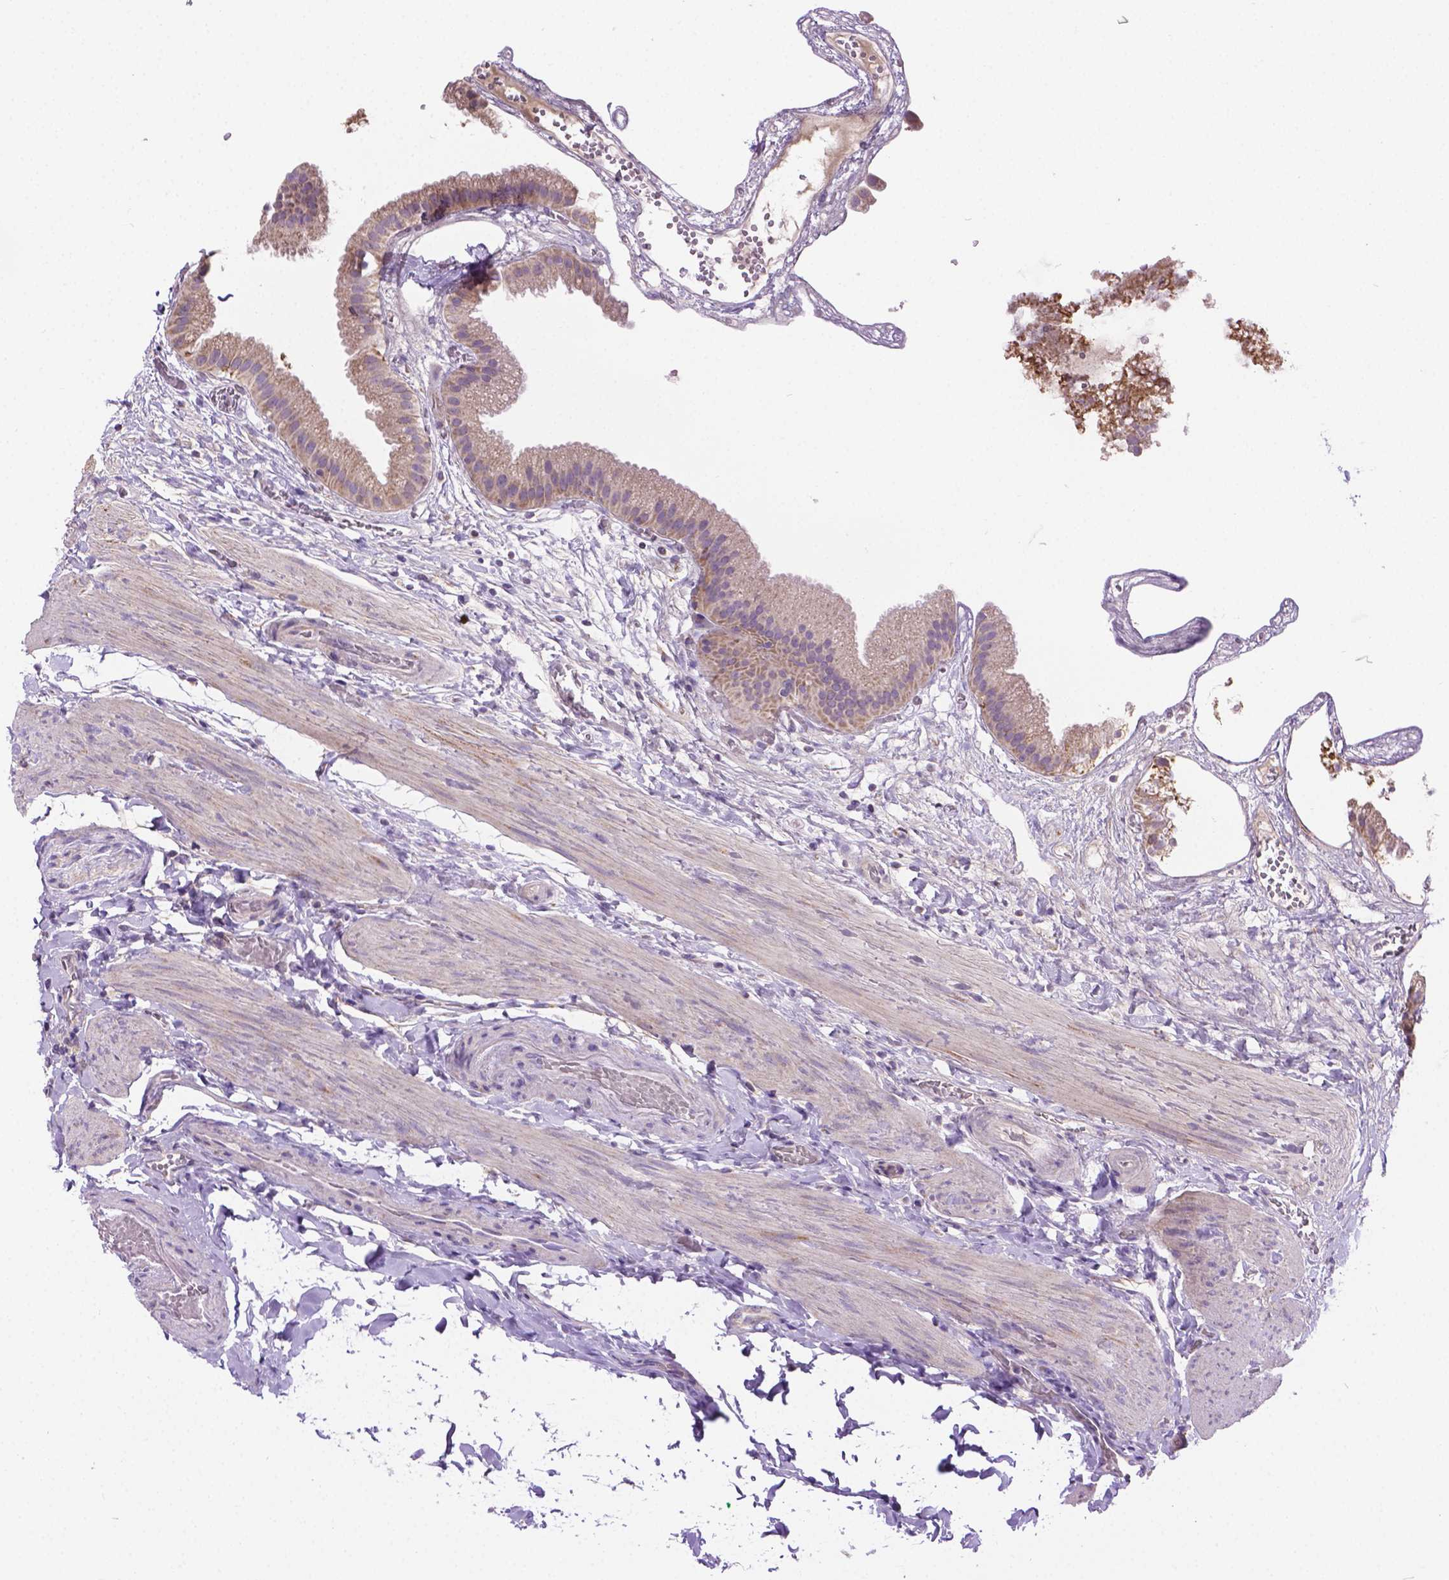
{"staining": {"intensity": "weak", "quantity": "<25%", "location": "cytoplasmic/membranous"}, "tissue": "gallbladder", "cell_type": "Glandular cells", "image_type": "normal", "snomed": [{"axis": "morphology", "description": "Normal tissue, NOS"}, {"axis": "topography", "description": "Gallbladder"}], "caption": "Immunohistochemistry histopathology image of unremarkable human gallbladder stained for a protein (brown), which reveals no expression in glandular cells.", "gene": "CSPG5", "patient": {"sex": "female", "age": 63}}